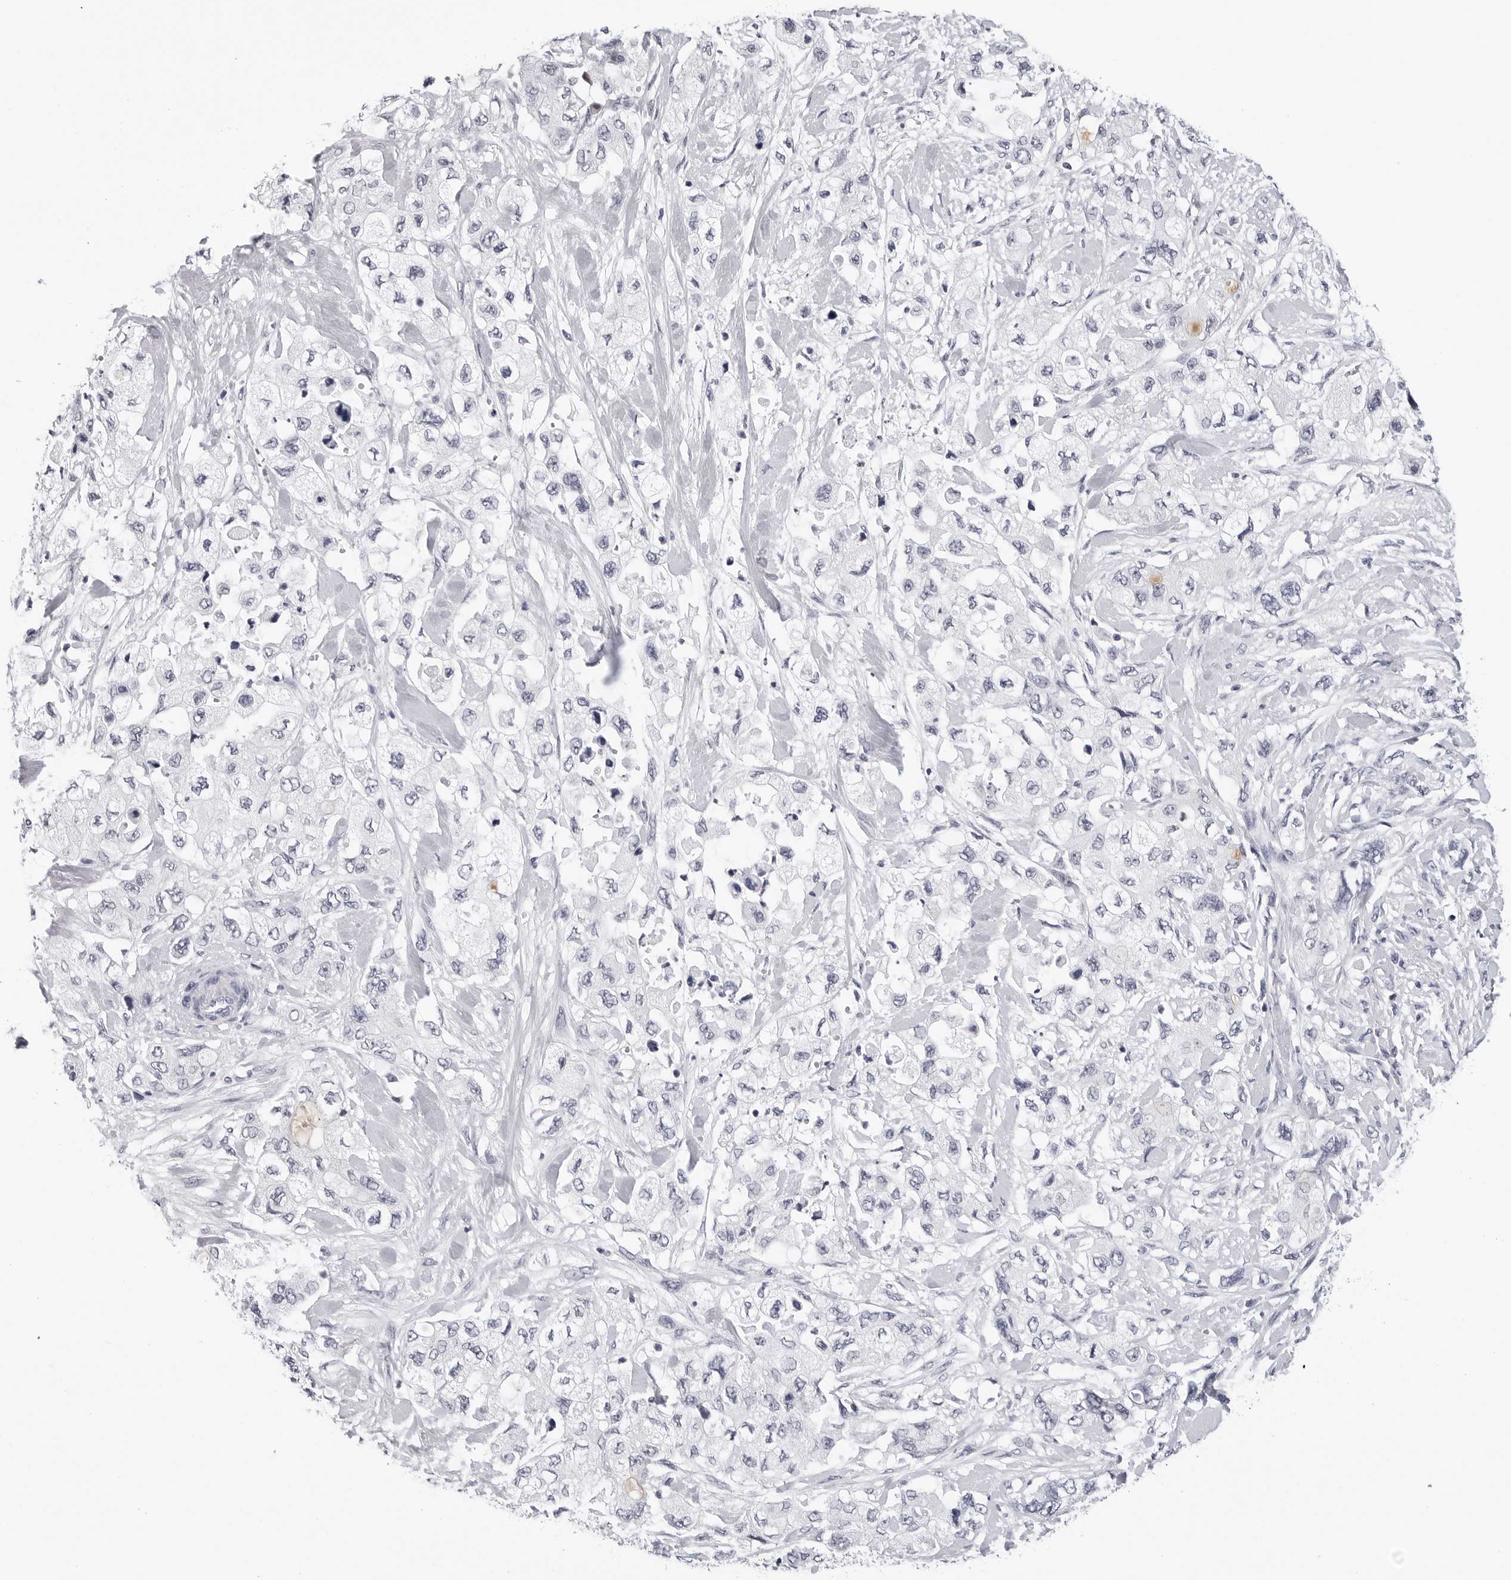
{"staining": {"intensity": "negative", "quantity": "none", "location": "none"}, "tissue": "pancreatic cancer", "cell_type": "Tumor cells", "image_type": "cancer", "snomed": [{"axis": "morphology", "description": "Adenocarcinoma, NOS"}, {"axis": "topography", "description": "Pancreas"}], "caption": "DAB (3,3'-diaminobenzidine) immunohistochemical staining of pancreatic adenocarcinoma displays no significant expression in tumor cells.", "gene": "GNL2", "patient": {"sex": "female", "age": 73}}